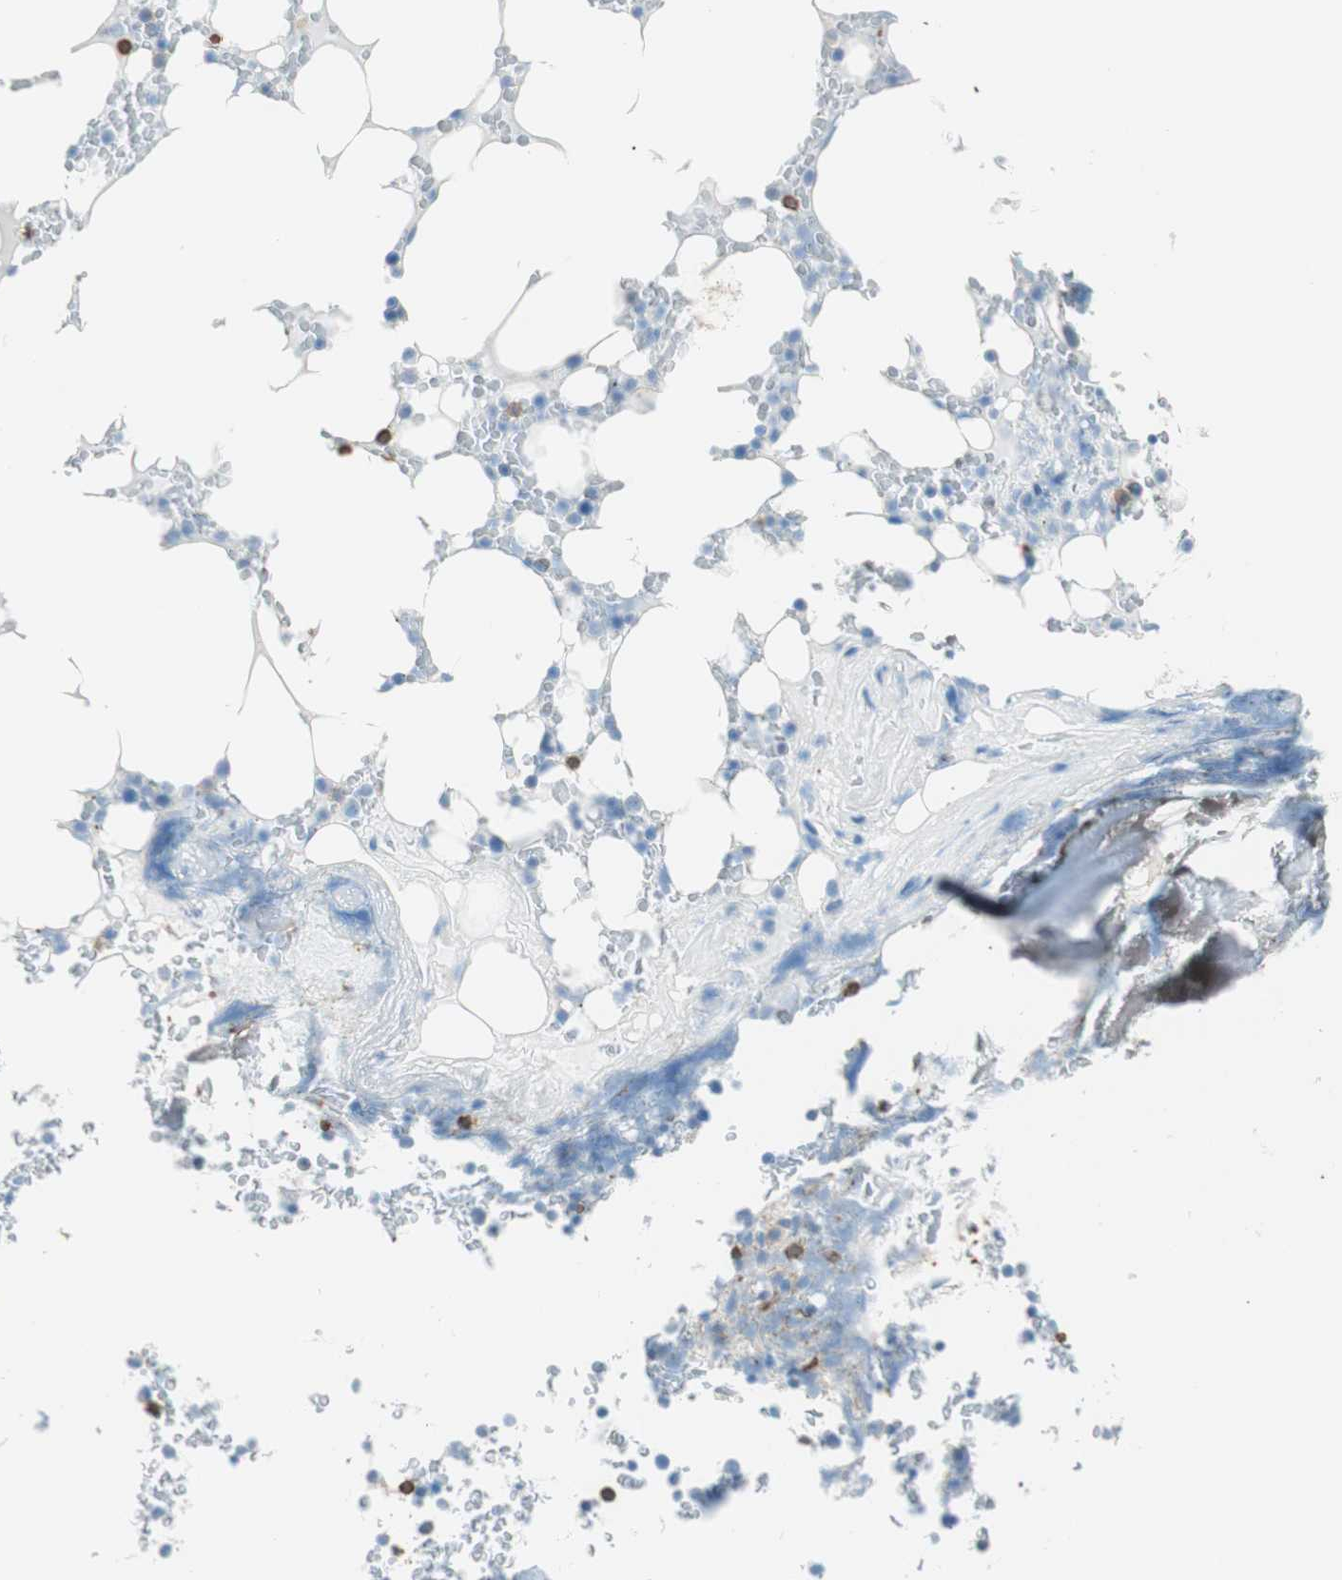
{"staining": {"intensity": "strong", "quantity": "<25%", "location": "cytoplasmic/membranous"}, "tissue": "bone marrow", "cell_type": "Hematopoietic cells", "image_type": "normal", "snomed": [{"axis": "morphology", "description": "Normal tissue, NOS"}, {"axis": "topography", "description": "Bone marrow"}], "caption": "IHC image of normal bone marrow: bone marrow stained using immunohistochemistry shows medium levels of strong protein expression localized specifically in the cytoplasmic/membranous of hematopoietic cells, appearing as a cytoplasmic/membranous brown color.", "gene": "TNFRSF13C", "patient": {"sex": "female", "age": 66}}